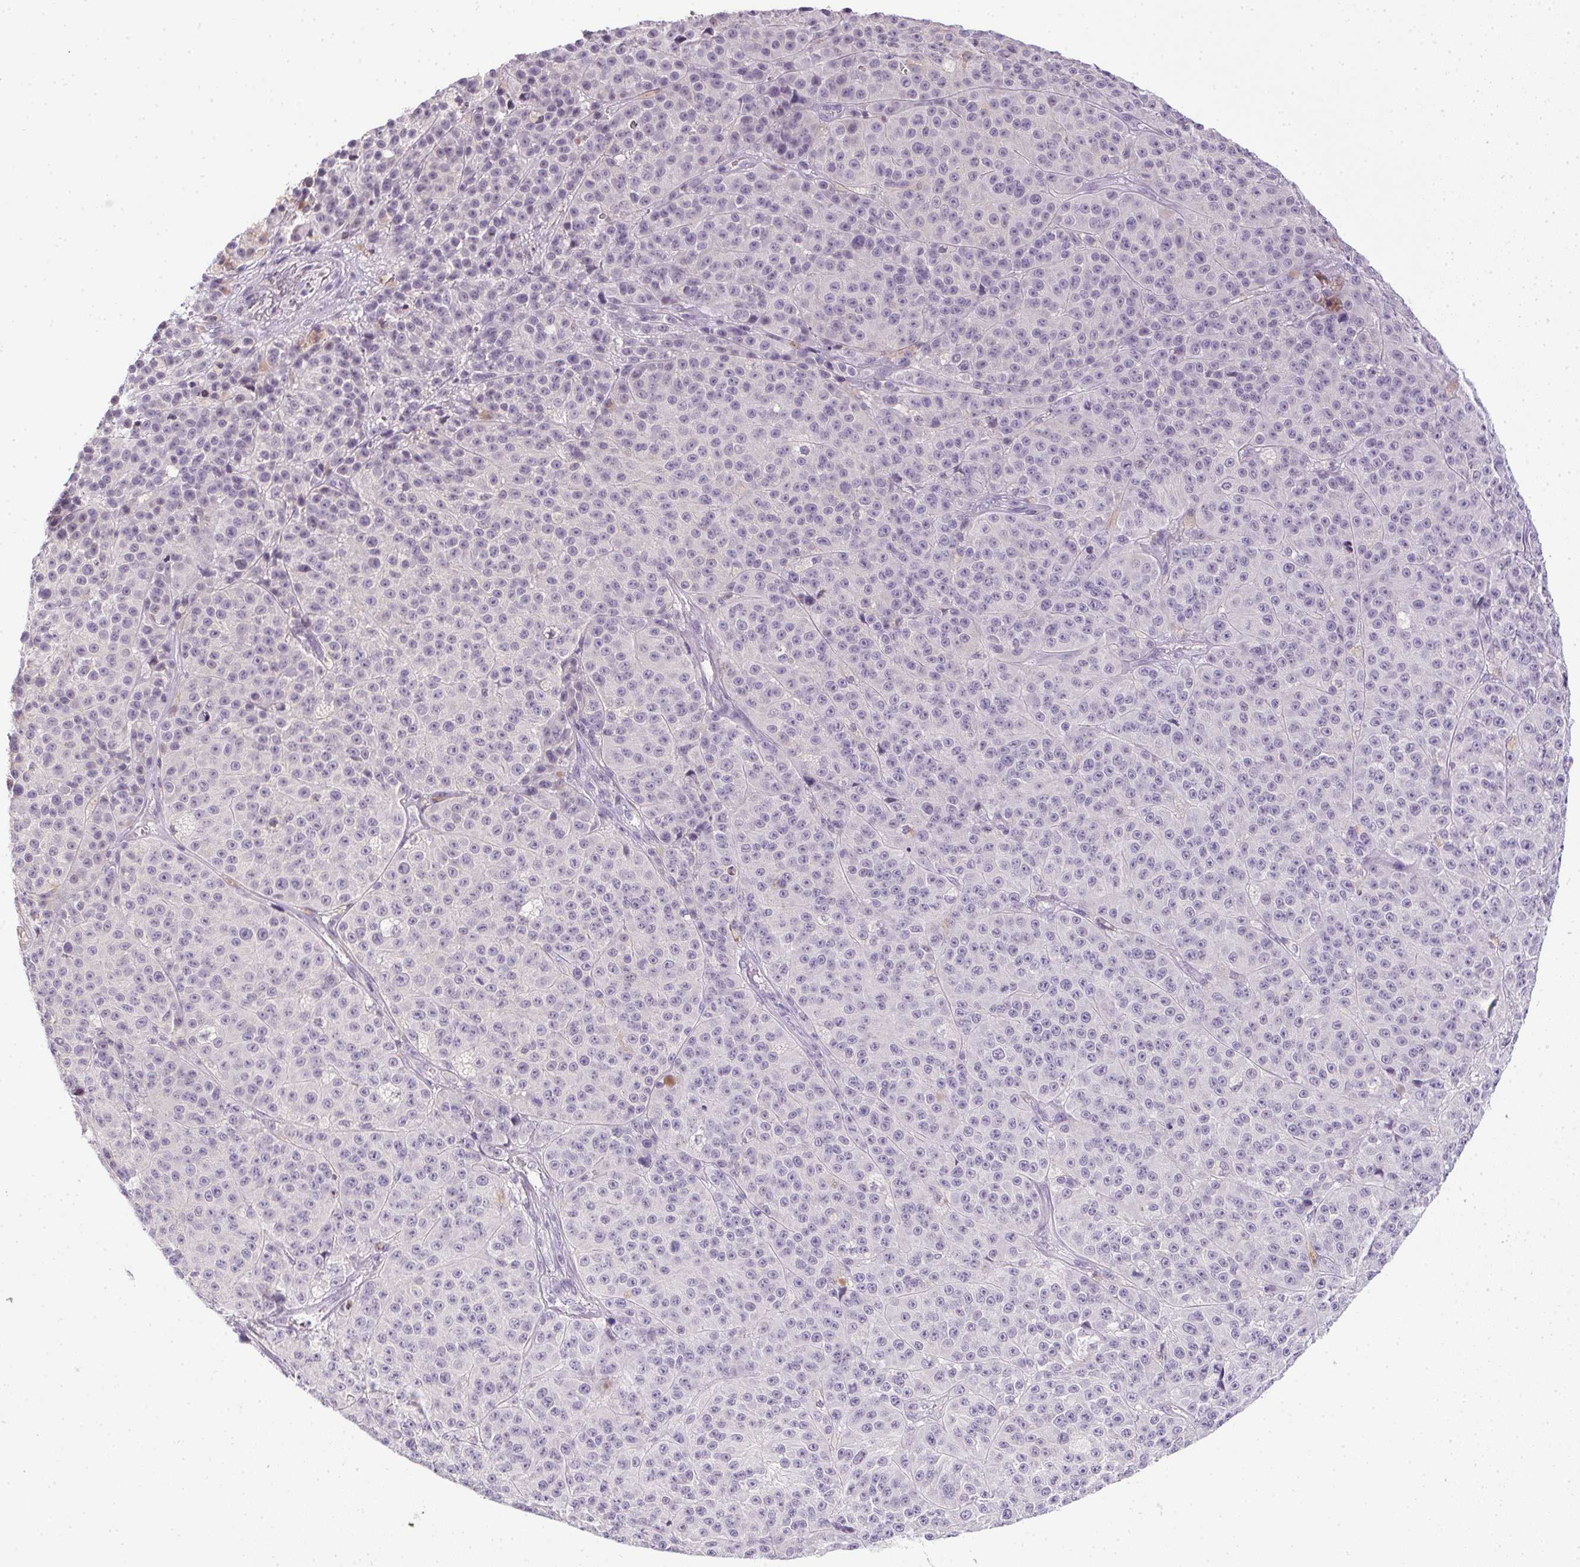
{"staining": {"intensity": "negative", "quantity": "none", "location": "none"}, "tissue": "melanoma", "cell_type": "Tumor cells", "image_type": "cancer", "snomed": [{"axis": "morphology", "description": "Malignant melanoma, NOS"}, {"axis": "topography", "description": "Skin"}], "caption": "Tumor cells are negative for protein expression in human malignant melanoma.", "gene": "PRL", "patient": {"sex": "female", "age": 58}}